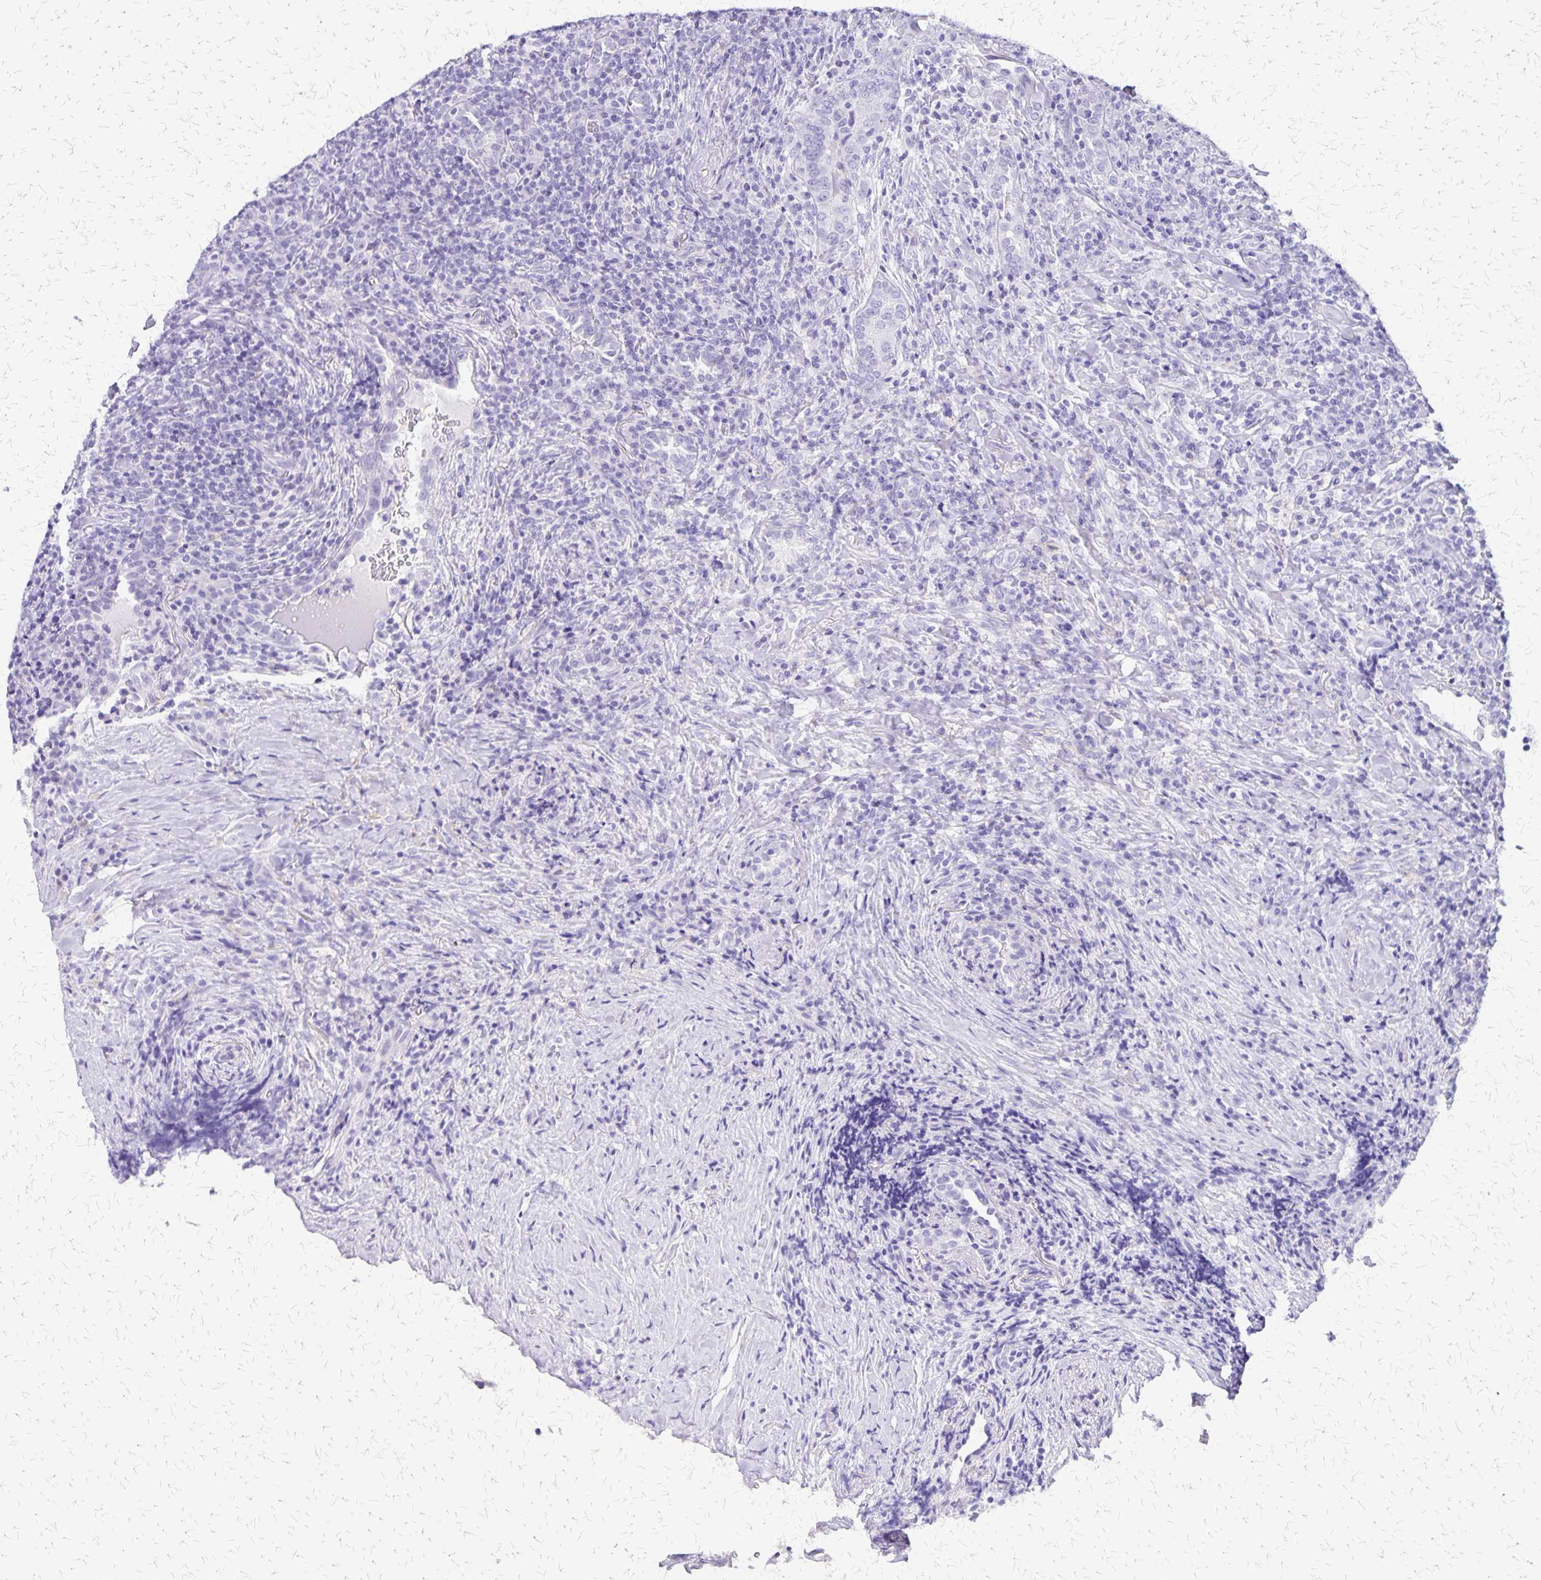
{"staining": {"intensity": "negative", "quantity": "none", "location": "none"}, "tissue": "lymphoma", "cell_type": "Tumor cells", "image_type": "cancer", "snomed": [{"axis": "morphology", "description": "Hodgkin's disease, NOS"}, {"axis": "topography", "description": "Lung"}], "caption": "Immunohistochemistry (IHC) of human Hodgkin's disease displays no positivity in tumor cells. (DAB immunohistochemistry with hematoxylin counter stain).", "gene": "SLC13A2", "patient": {"sex": "male", "age": 17}}